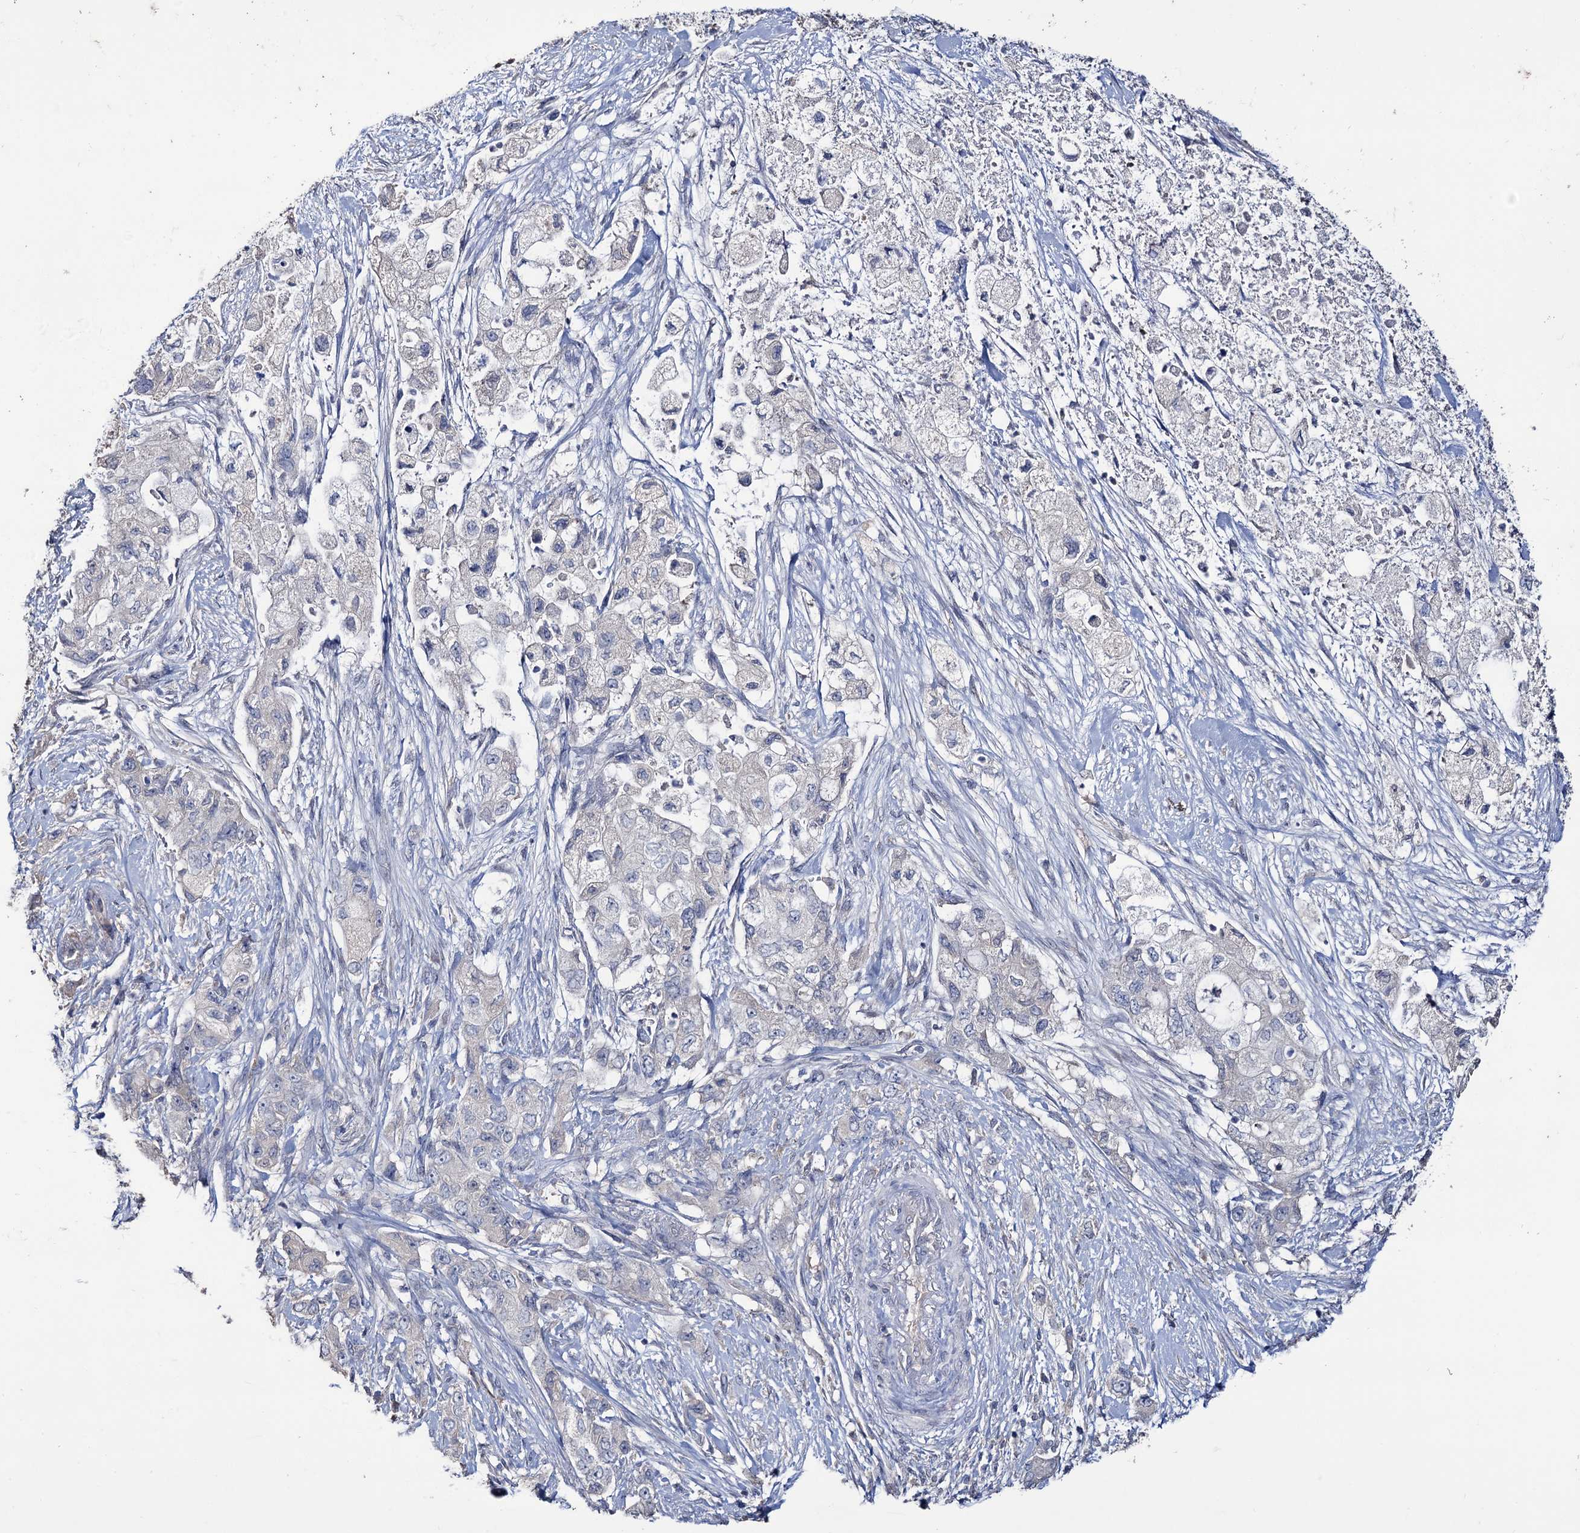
{"staining": {"intensity": "negative", "quantity": "none", "location": "none"}, "tissue": "pancreatic cancer", "cell_type": "Tumor cells", "image_type": "cancer", "snomed": [{"axis": "morphology", "description": "Adenocarcinoma, NOS"}, {"axis": "topography", "description": "Pancreas"}], "caption": "The photomicrograph demonstrates no staining of tumor cells in pancreatic adenocarcinoma.", "gene": "EPB41L5", "patient": {"sex": "female", "age": 73}}